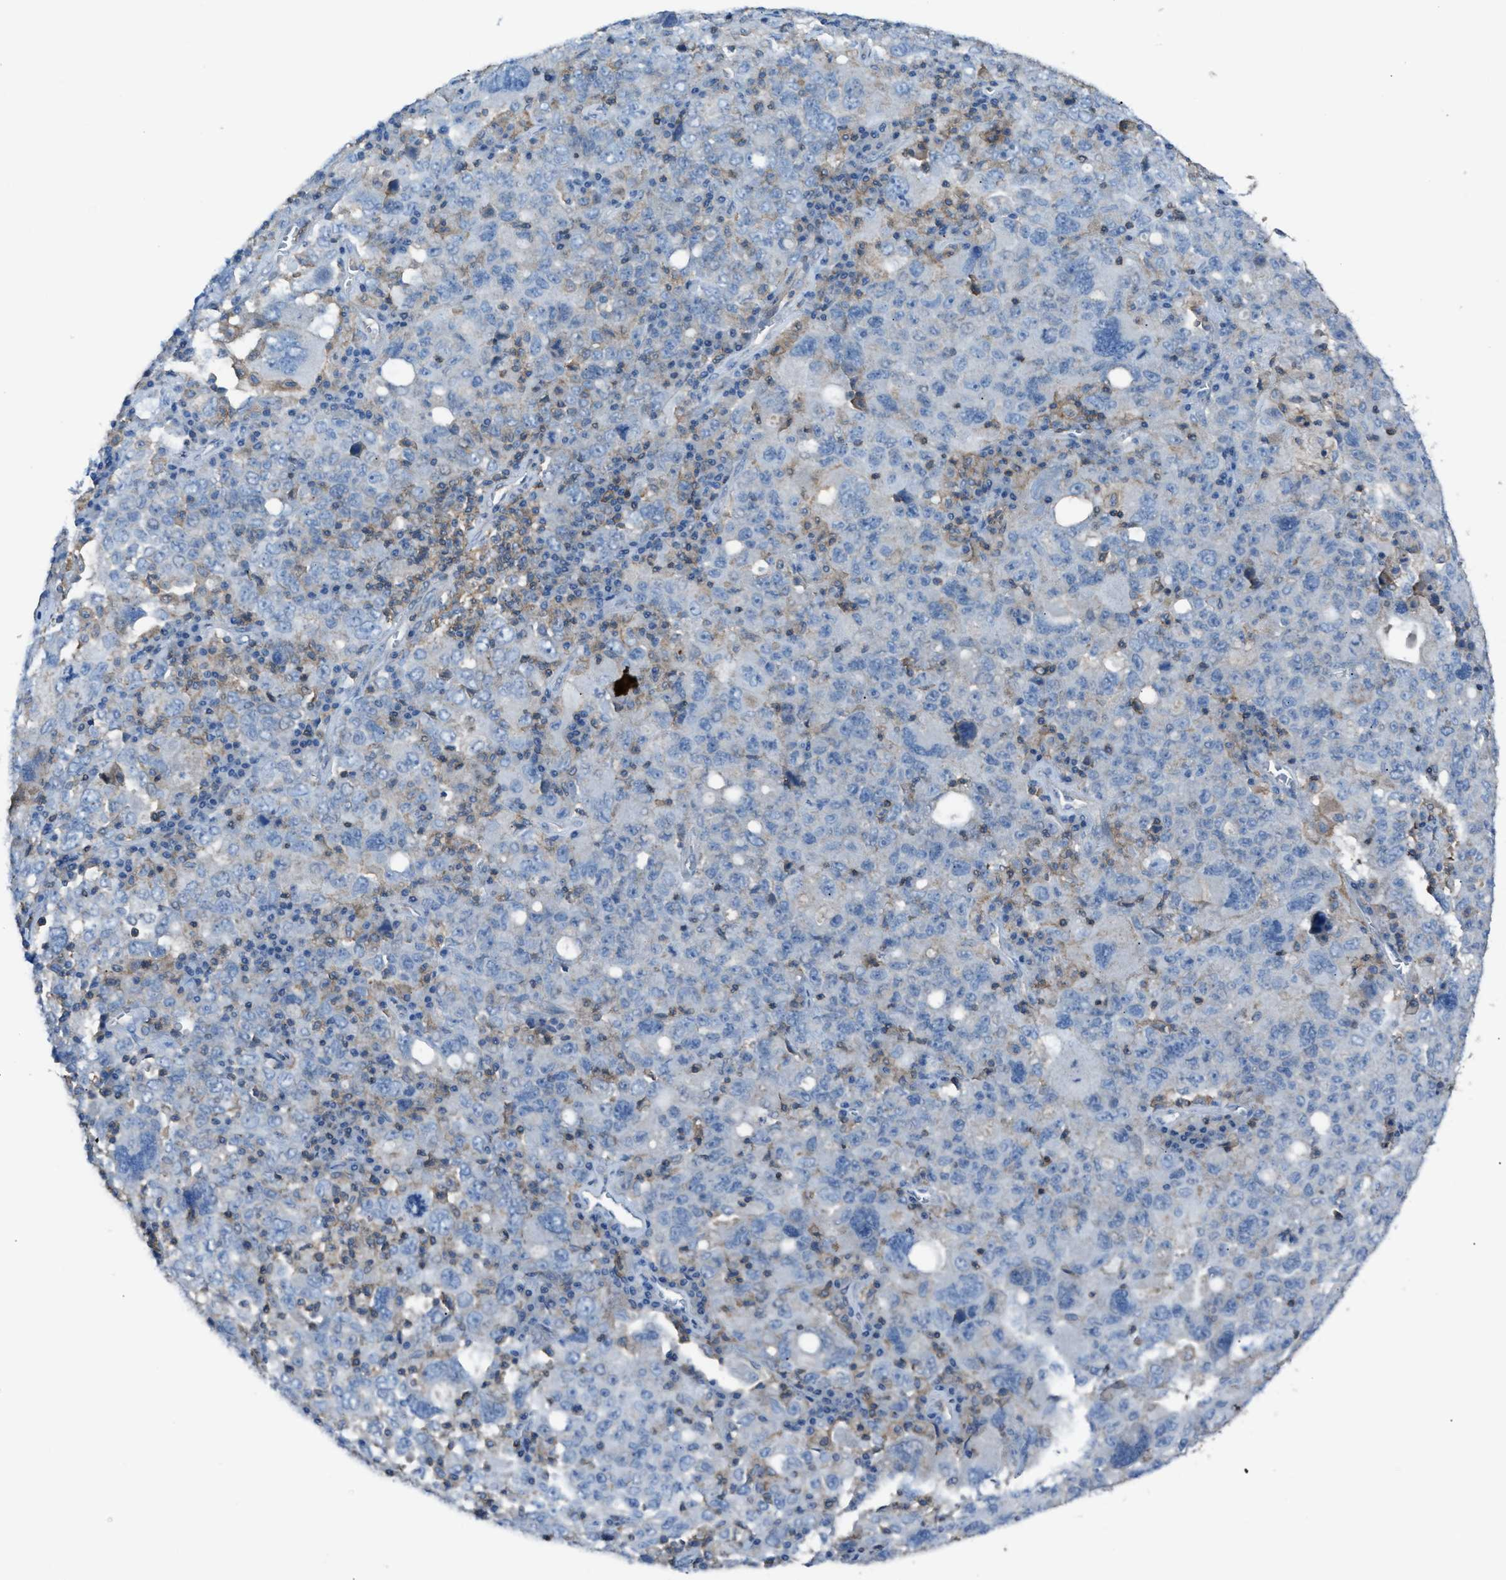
{"staining": {"intensity": "negative", "quantity": "none", "location": "none"}, "tissue": "ovarian cancer", "cell_type": "Tumor cells", "image_type": "cancer", "snomed": [{"axis": "morphology", "description": "Carcinoma, endometroid"}, {"axis": "topography", "description": "Ovary"}], "caption": "Immunohistochemical staining of ovarian endometroid carcinoma exhibits no significant positivity in tumor cells.", "gene": "NCK2", "patient": {"sex": "female", "age": 62}}